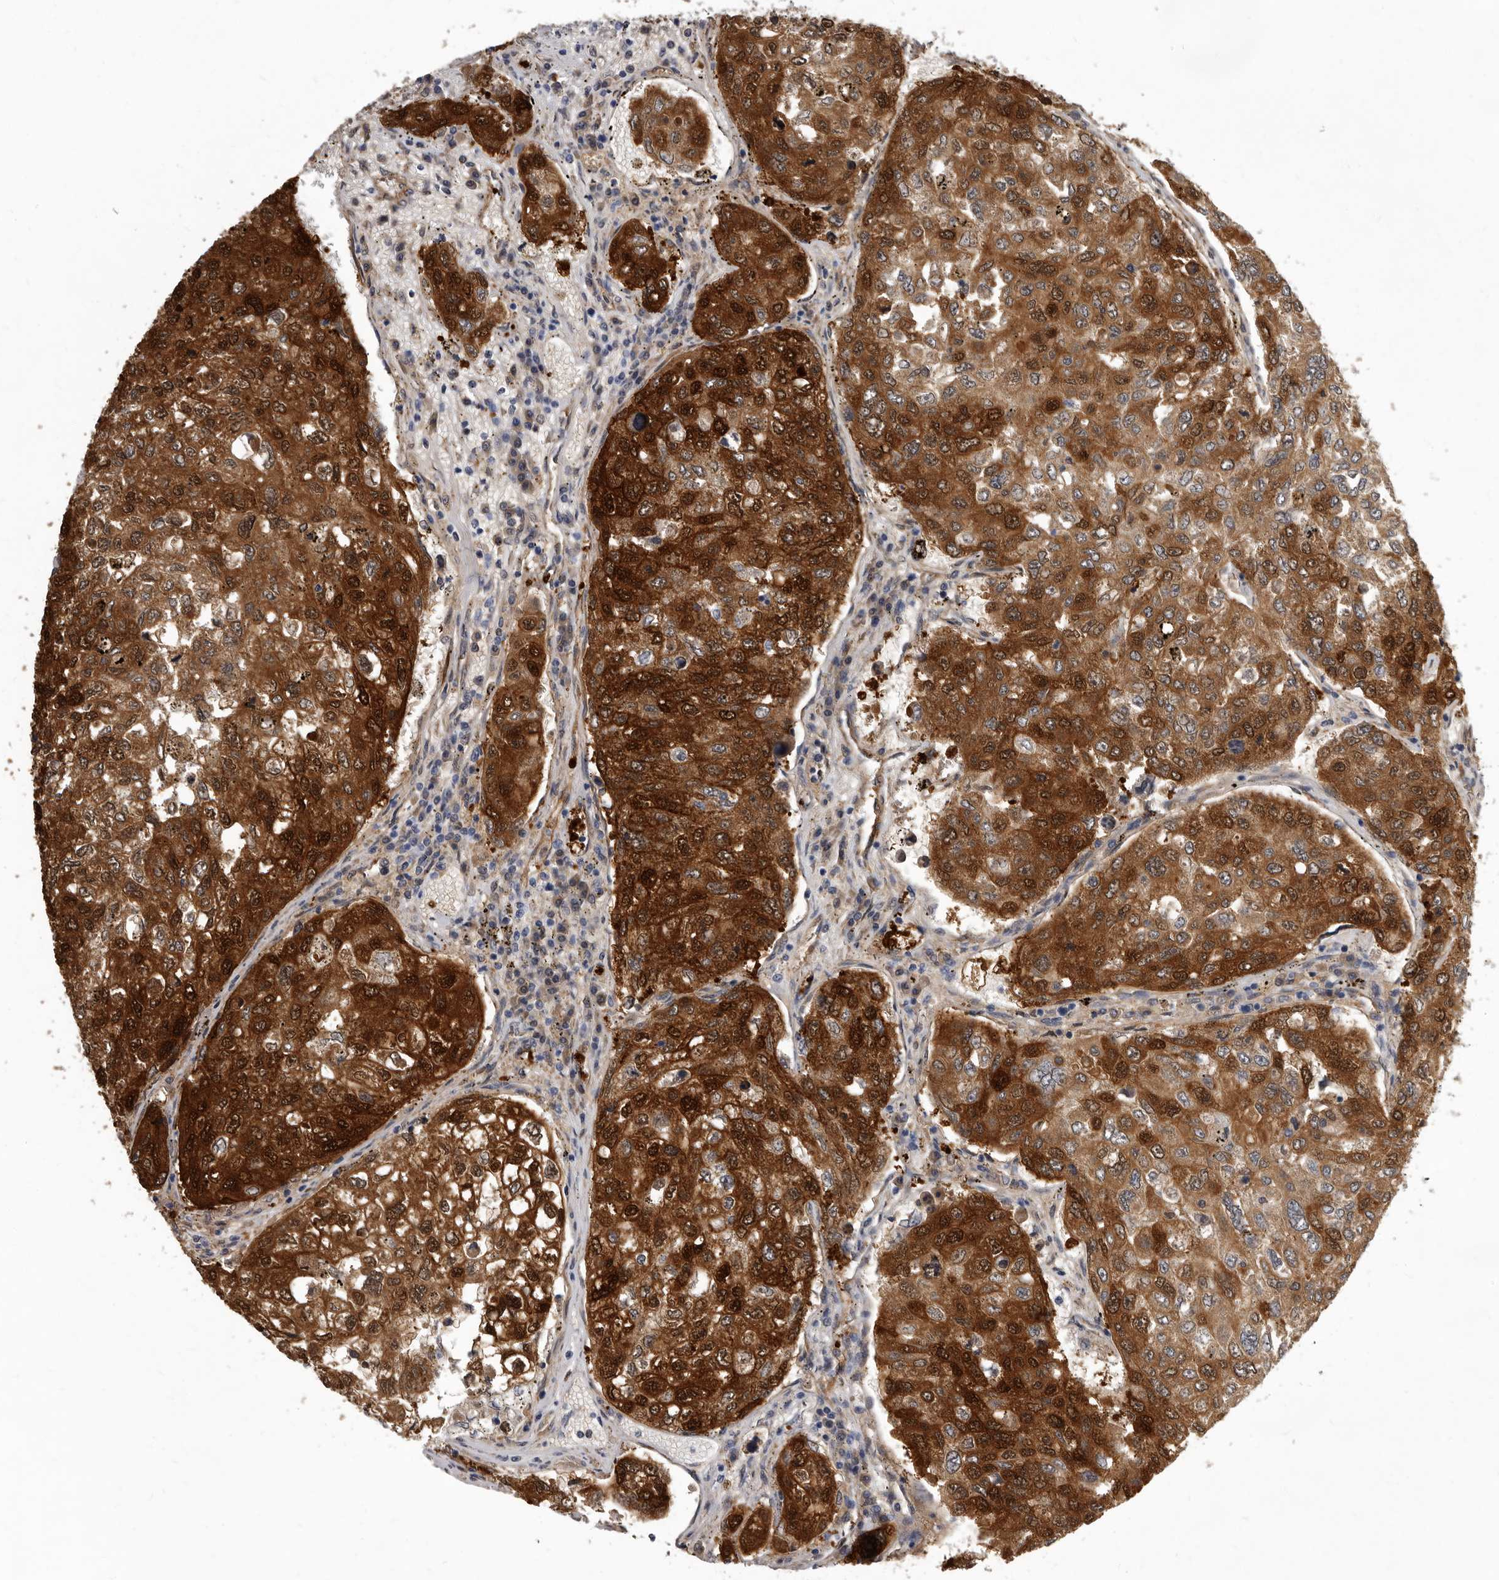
{"staining": {"intensity": "strong", "quantity": ">75%", "location": "cytoplasmic/membranous,nuclear"}, "tissue": "urothelial cancer", "cell_type": "Tumor cells", "image_type": "cancer", "snomed": [{"axis": "morphology", "description": "Urothelial carcinoma, High grade"}, {"axis": "topography", "description": "Lymph node"}, {"axis": "topography", "description": "Urinary bladder"}], "caption": "Human high-grade urothelial carcinoma stained with a brown dye shows strong cytoplasmic/membranous and nuclear positive positivity in approximately >75% of tumor cells.", "gene": "ENAH", "patient": {"sex": "male", "age": 51}}